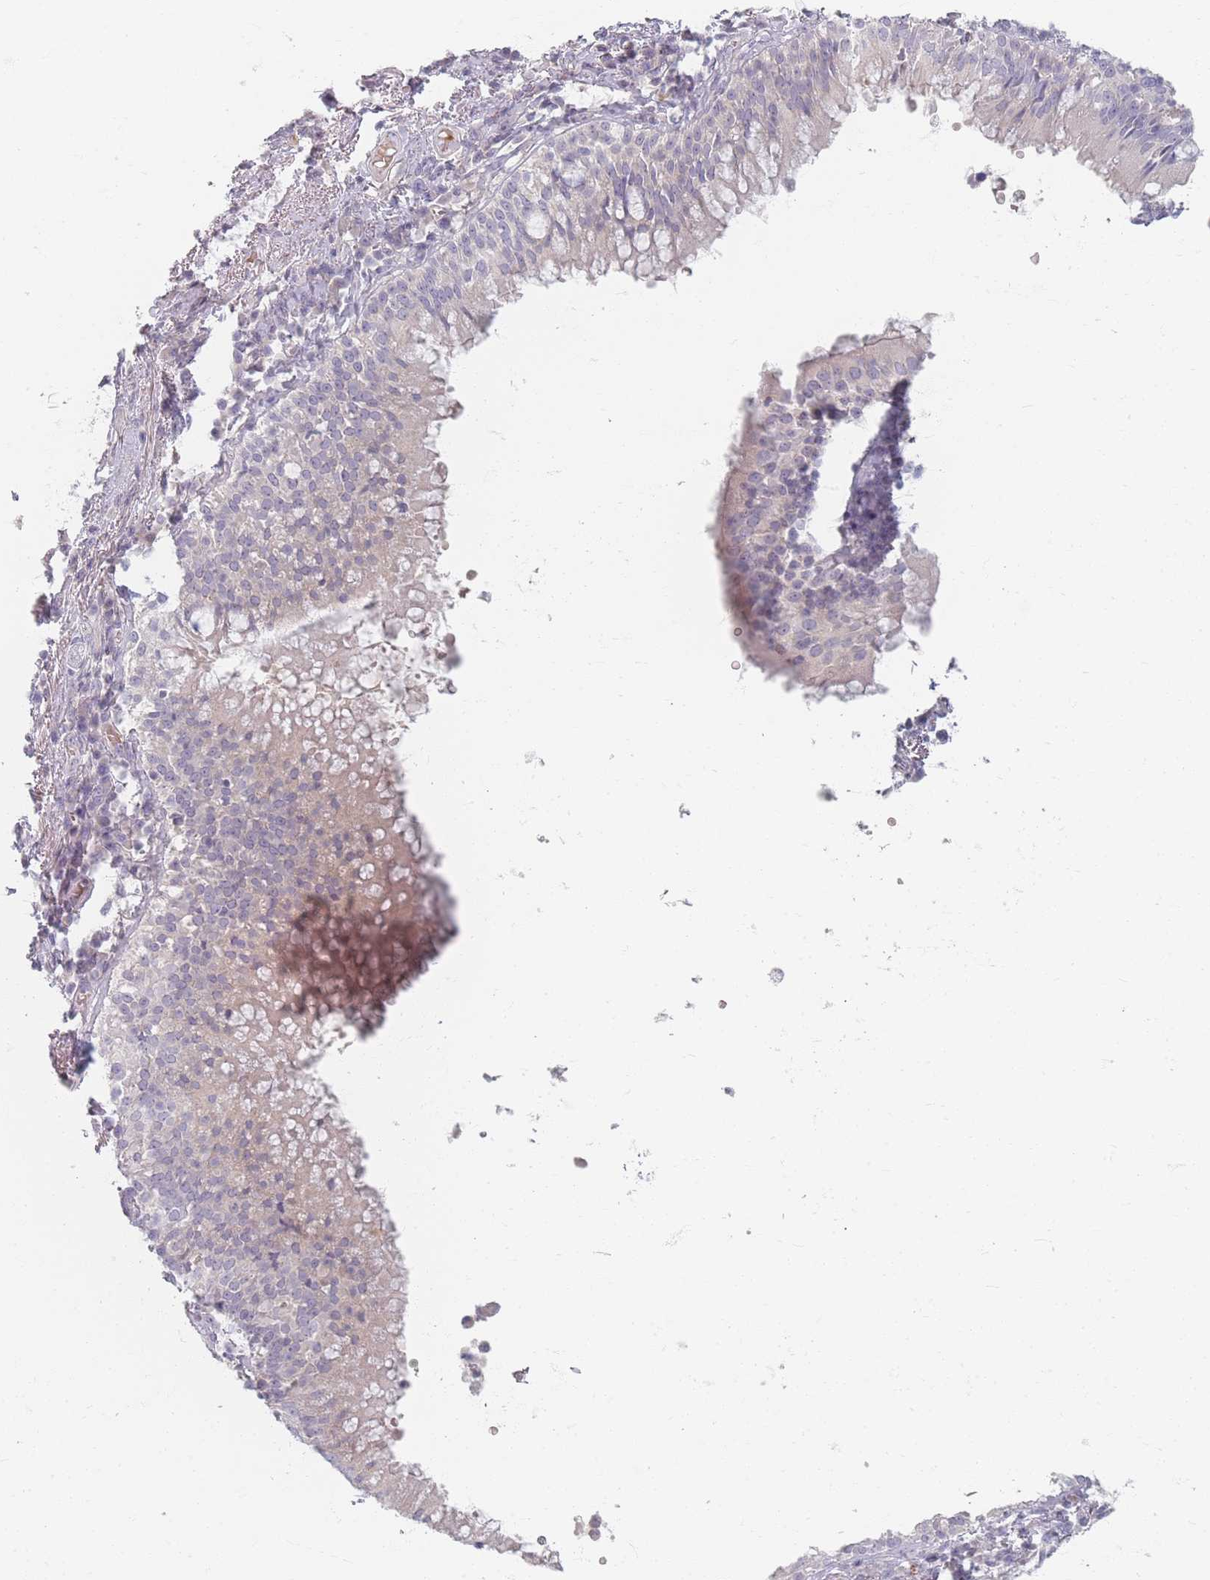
{"staining": {"intensity": "negative", "quantity": "none", "location": "none"}, "tissue": "adipose tissue", "cell_type": "Adipocytes", "image_type": "normal", "snomed": [{"axis": "morphology", "description": "Normal tissue, NOS"}, {"axis": "topography", "description": "Cartilage tissue"}, {"axis": "topography", "description": "Bronchus"}], "caption": "The histopathology image reveals no staining of adipocytes in normal adipose tissue.", "gene": "TMOD1", "patient": {"sex": "male", "age": 56}}